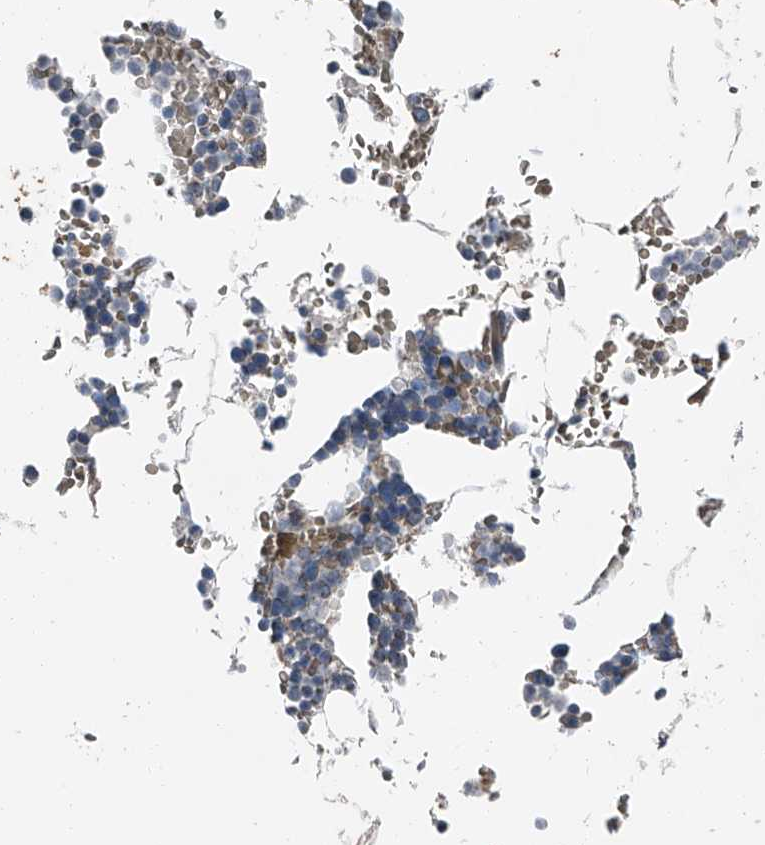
{"staining": {"intensity": "moderate", "quantity": "<25%", "location": "cytoplasmic/membranous"}, "tissue": "bone marrow", "cell_type": "Hematopoietic cells", "image_type": "normal", "snomed": [{"axis": "morphology", "description": "Normal tissue, NOS"}, {"axis": "topography", "description": "Bone marrow"}], "caption": "Protein analysis of benign bone marrow displays moderate cytoplasmic/membranous positivity in approximately <25% of hematopoietic cells.", "gene": "CHRNA7", "patient": {"sex": "male", "age": 70}}